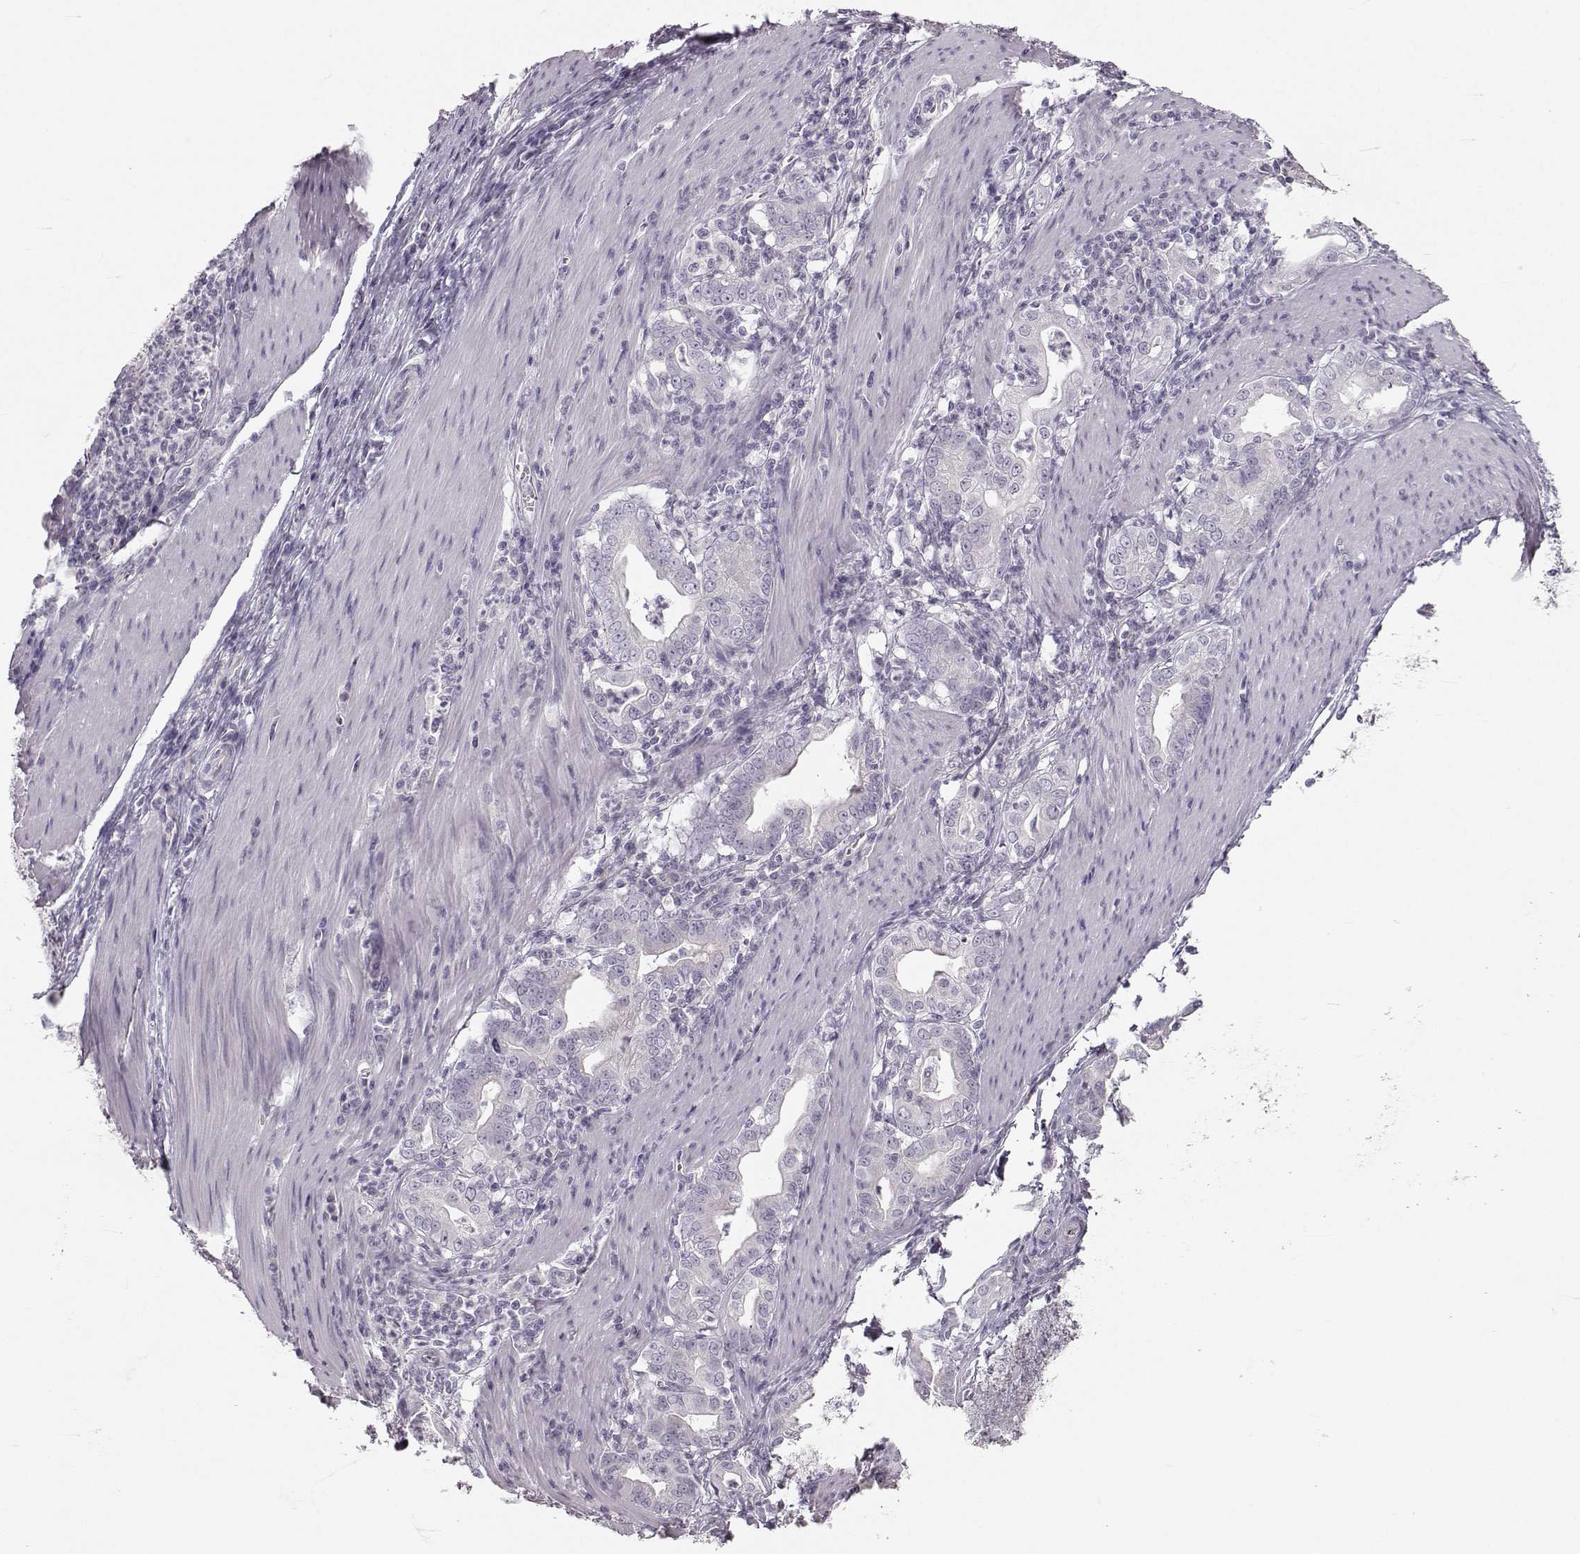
{"staining": {"intensity": "negative", "quantity": "none", "location": "none"}, "tissue": "stomach cancer", "cell_type": "Tumor cells", "image_type": "cancer", "snomed": [{"axis": "morphology", "description": "Adenocarcinoma, NOS"}, {"axis": "topography", "description": "Stomach, upper"}], "caption": "This image is of stomach cancer (adenocarcinoma) stained with IHC to label a protein in brown with the nuclei are counter-stained blue. There is no staining in tumor cells.", "gene": "OIP5", "patient": {"sex": "female", "age": 79}}